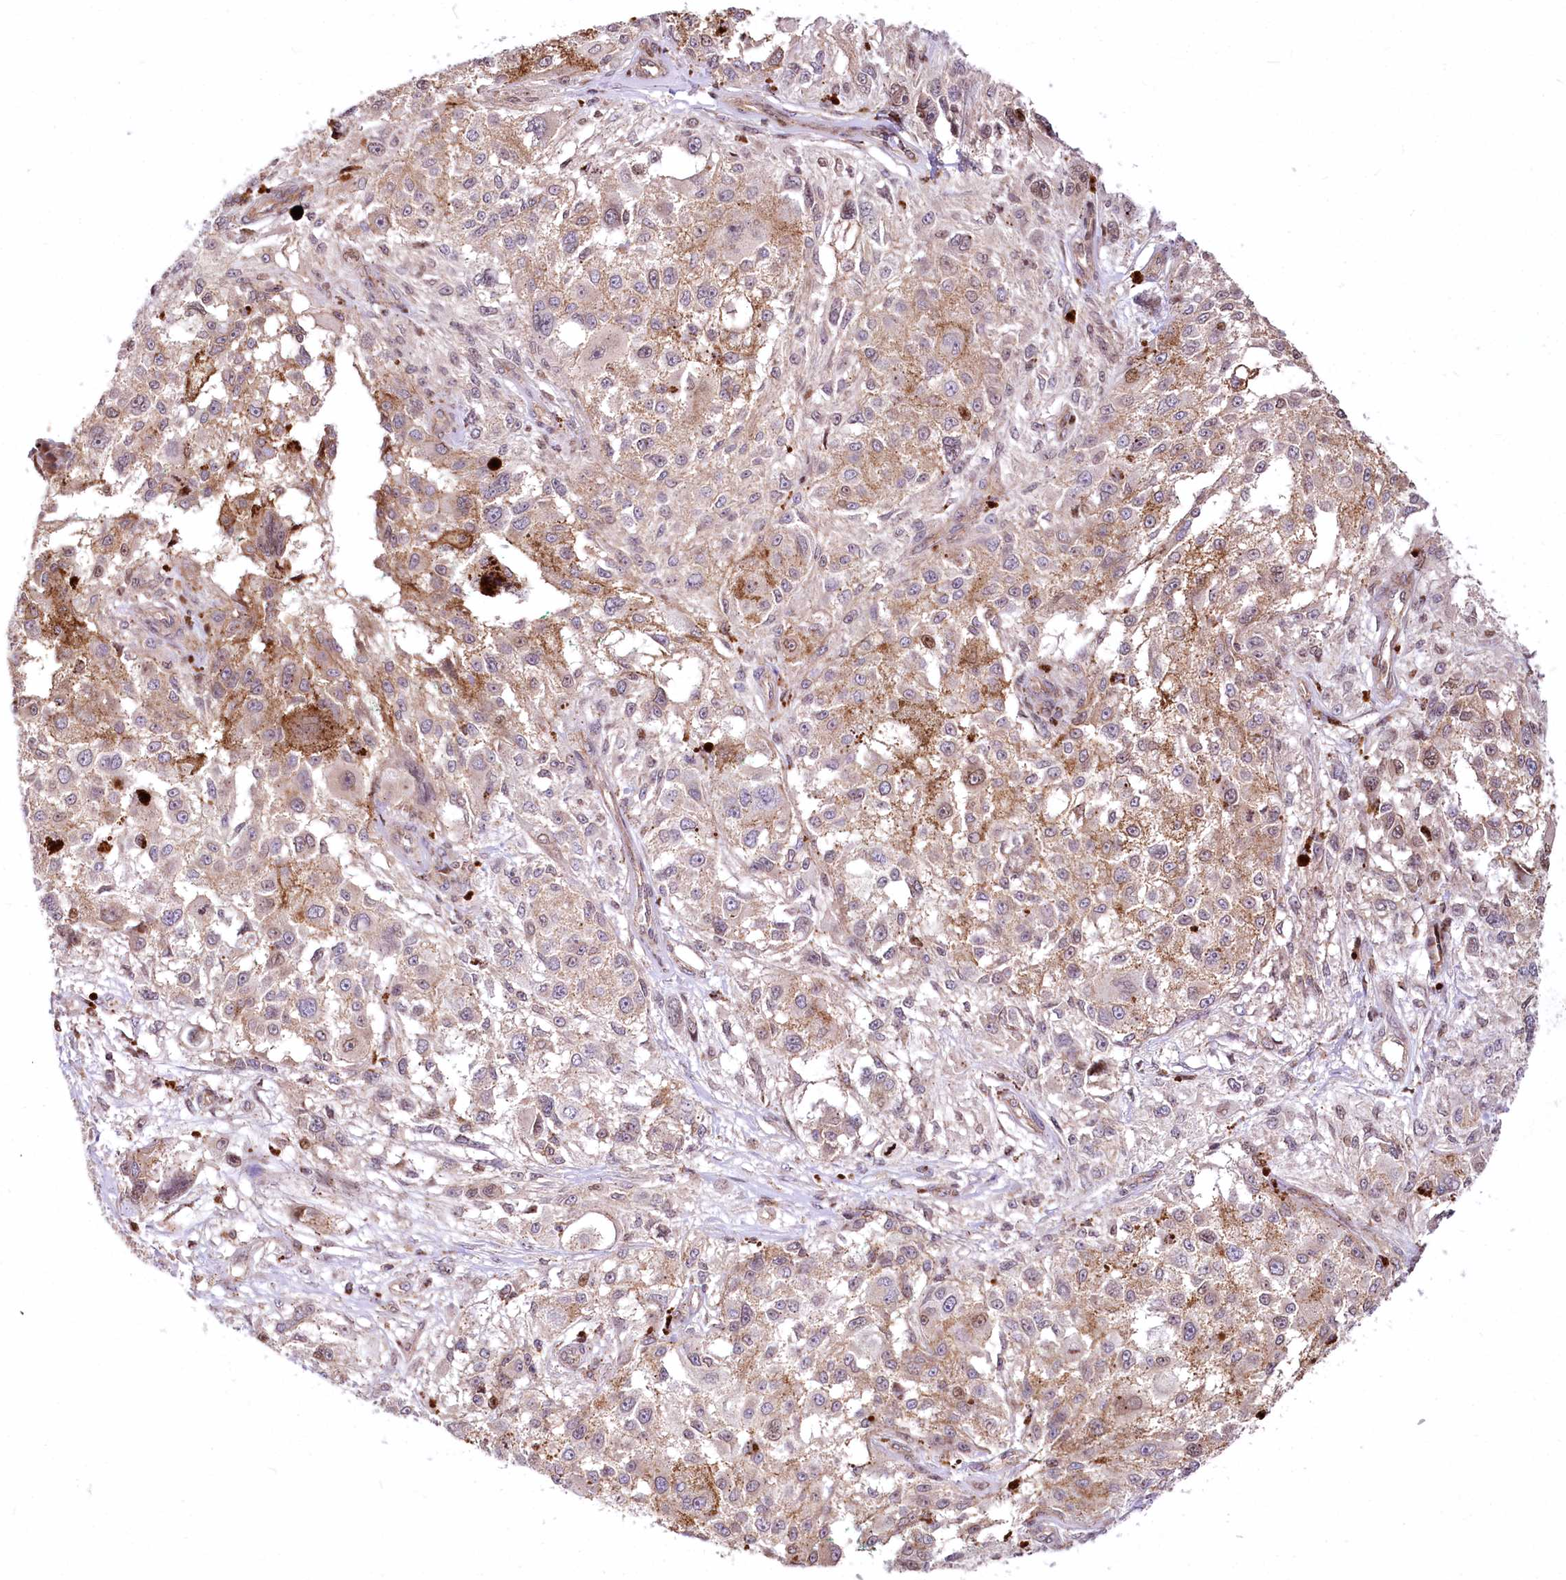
{"staining": {"intensity": "weak", "quantity": "<25%", "location": "cytoplasmic/membranous"}, "tissue": "melanoma", "cell_type": "Tumor cells", "image_type": "cancer", "snomed": [{"axis": "morphology", "description": "Necrosis, NOS"}, {"axis": "morphology", "description": "Malignant melanoma, NOS"}, {"axis": "topography", "description": "Skin"}], "caption": "Image shows no significant protein expression in tumor cells of melanoma.", "gene": "ZFYVE27", "patient": {"sex": "female", "age": 87}}